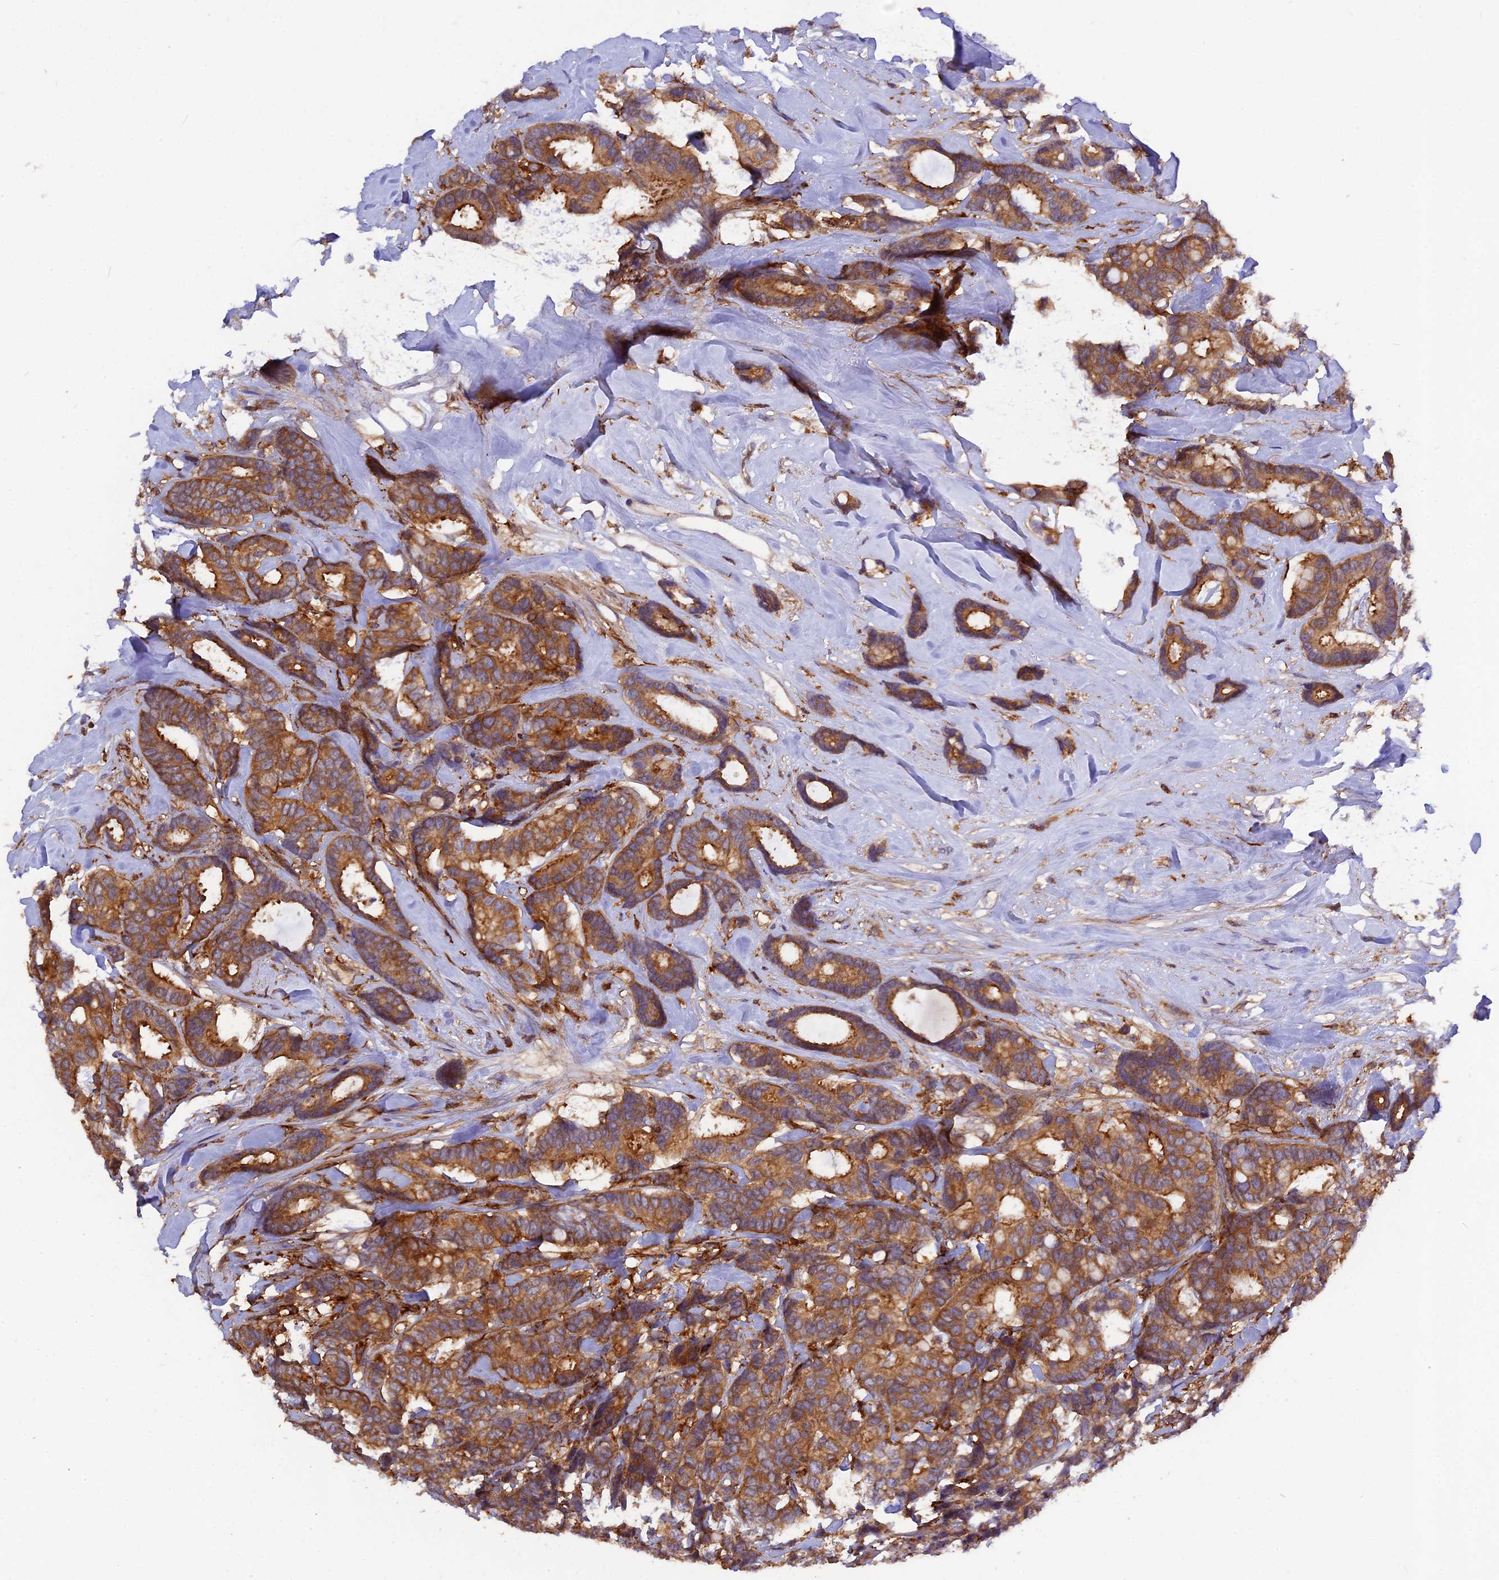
{"staining": {"intensity": "strong", "quantity": ">75%", "location": "cytoplasmic/membranous"}, "tissue": "breast cancer", "cell_type": "Tumor cells", "image_type": "cancer", "snomed": [{"axis": "morphology", "description": "Duct carcinoma"}, {"axis": "topography", "description": "Breast"}], "caption": "A histopathology image showing strong cytoplasmic/membranous expression in approximately >75% of tumor cells in breast cancer (invasive ductal carcinoma), as visualized by brown immunohistochemical staining.", "gene": "MYO9B", "patient": {"sex": "female", "age": 87}}